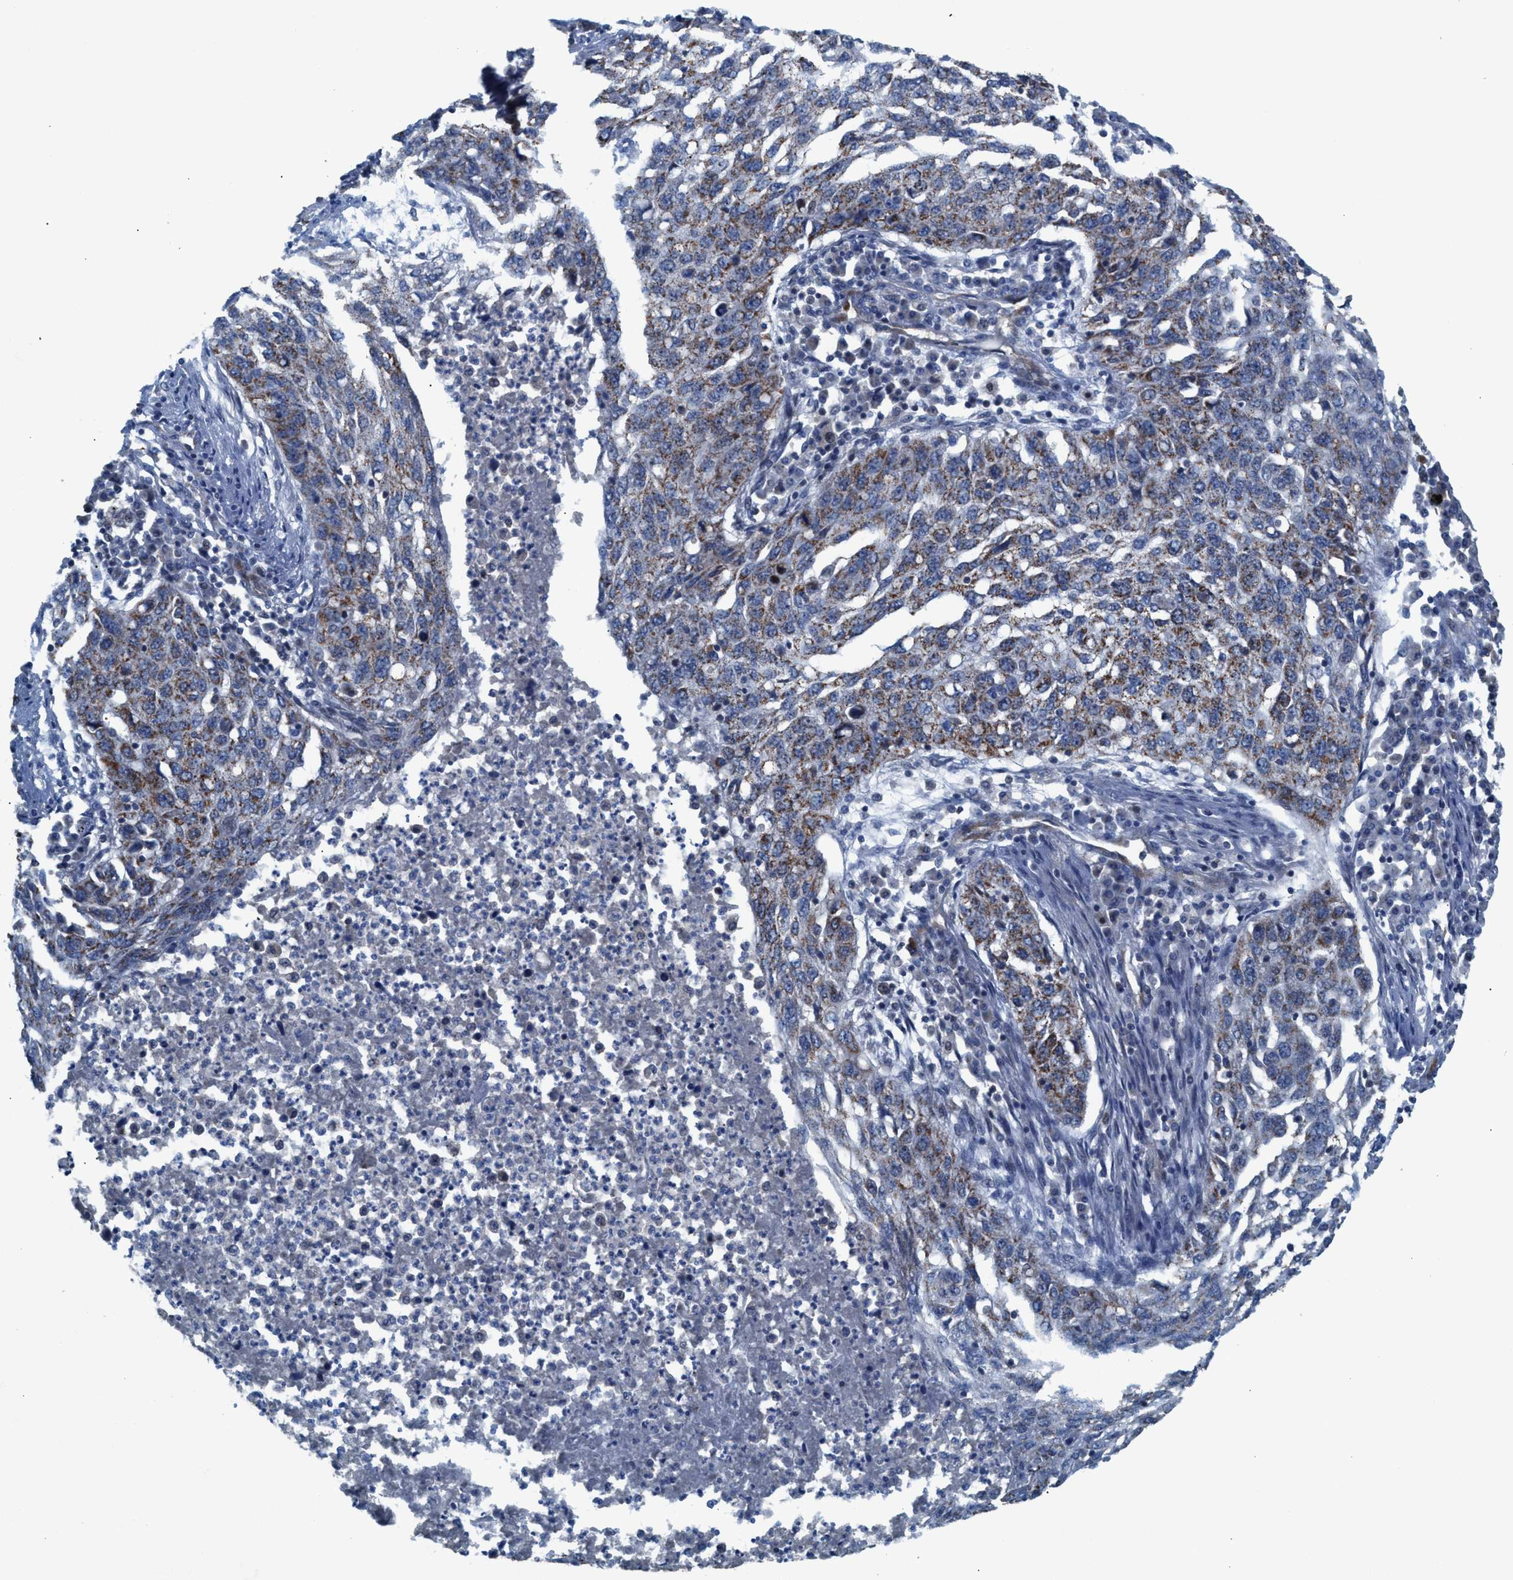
{"staining": {"intensity": "moderate", "quantity": ">75%", "location": "cytoplasmic/membranous"}, "tissue": "lung cancer", "cell_type": "Tumor cells", "image_type": "cancer", "snomed": [{"axis": "morphology", "description": "Squamous cell carcinoma, NOS"}, {"axis": "topography", "description": "Lung"}], "caption": "Lung cancer (squamous cell carcinoma) was stained to show a protein in brown. There is medium levels of moderate cytoplasmic/membranous positivity in about >75% of tumor cells.", "gene": "MRM1", "patient": {"sex": "female", "age": 63}}